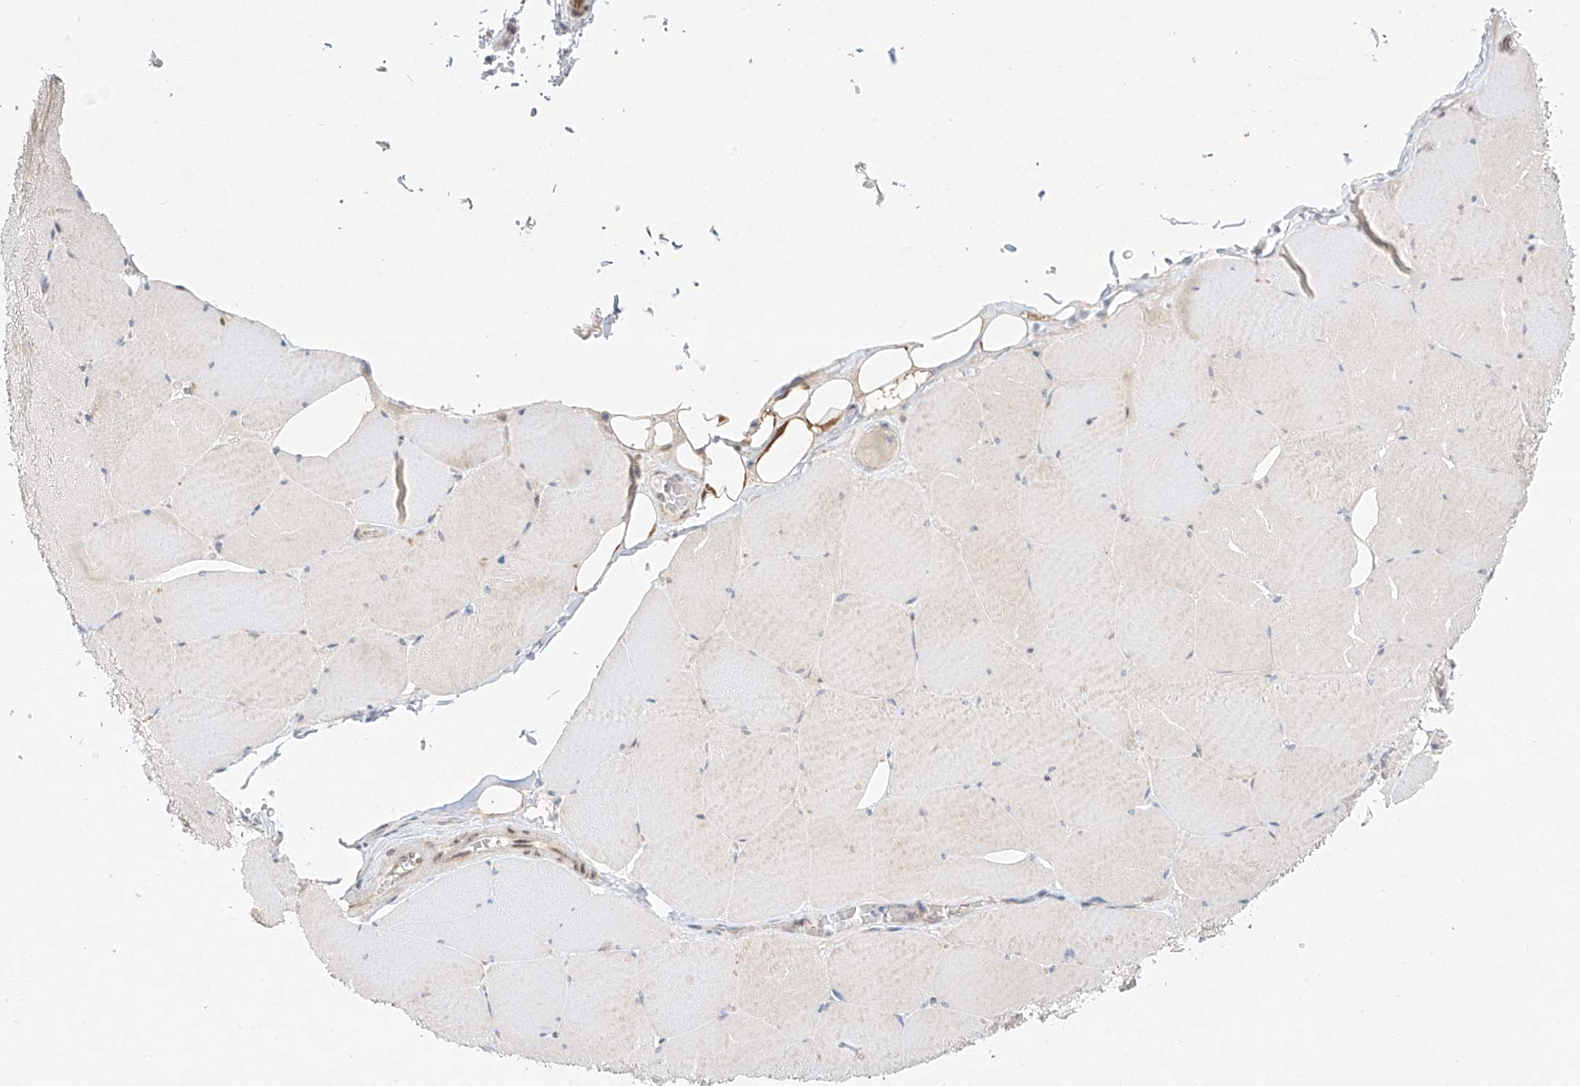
{"staining": {"intensity": "weak", "quantity": "<25%", "location": "cytoplasmic/membranous"}, "tissue": "skeletal muscle", "cell_type": "Myocytes", "image_type": "normal", "snomed": [{"axis": "morphology", "description": "Normal tissue, NOS"}, {"axis": "topography", "description": "Skeletal muscle"}, {"axis": "topography", "description": "Head-Neck"}], "caption": "Immunohistochemistry micrograph of benign skeletal muscle: skeletal muscle stained with DAB reveals no significant protein positivity in myocytes. (DAB (3,3'-diaminobenzidine) immunohistochemistry (IHC) with hematoxylin counter stain).", "gene": "TASP1", "patient": {"sex": "male", "age": 66}}